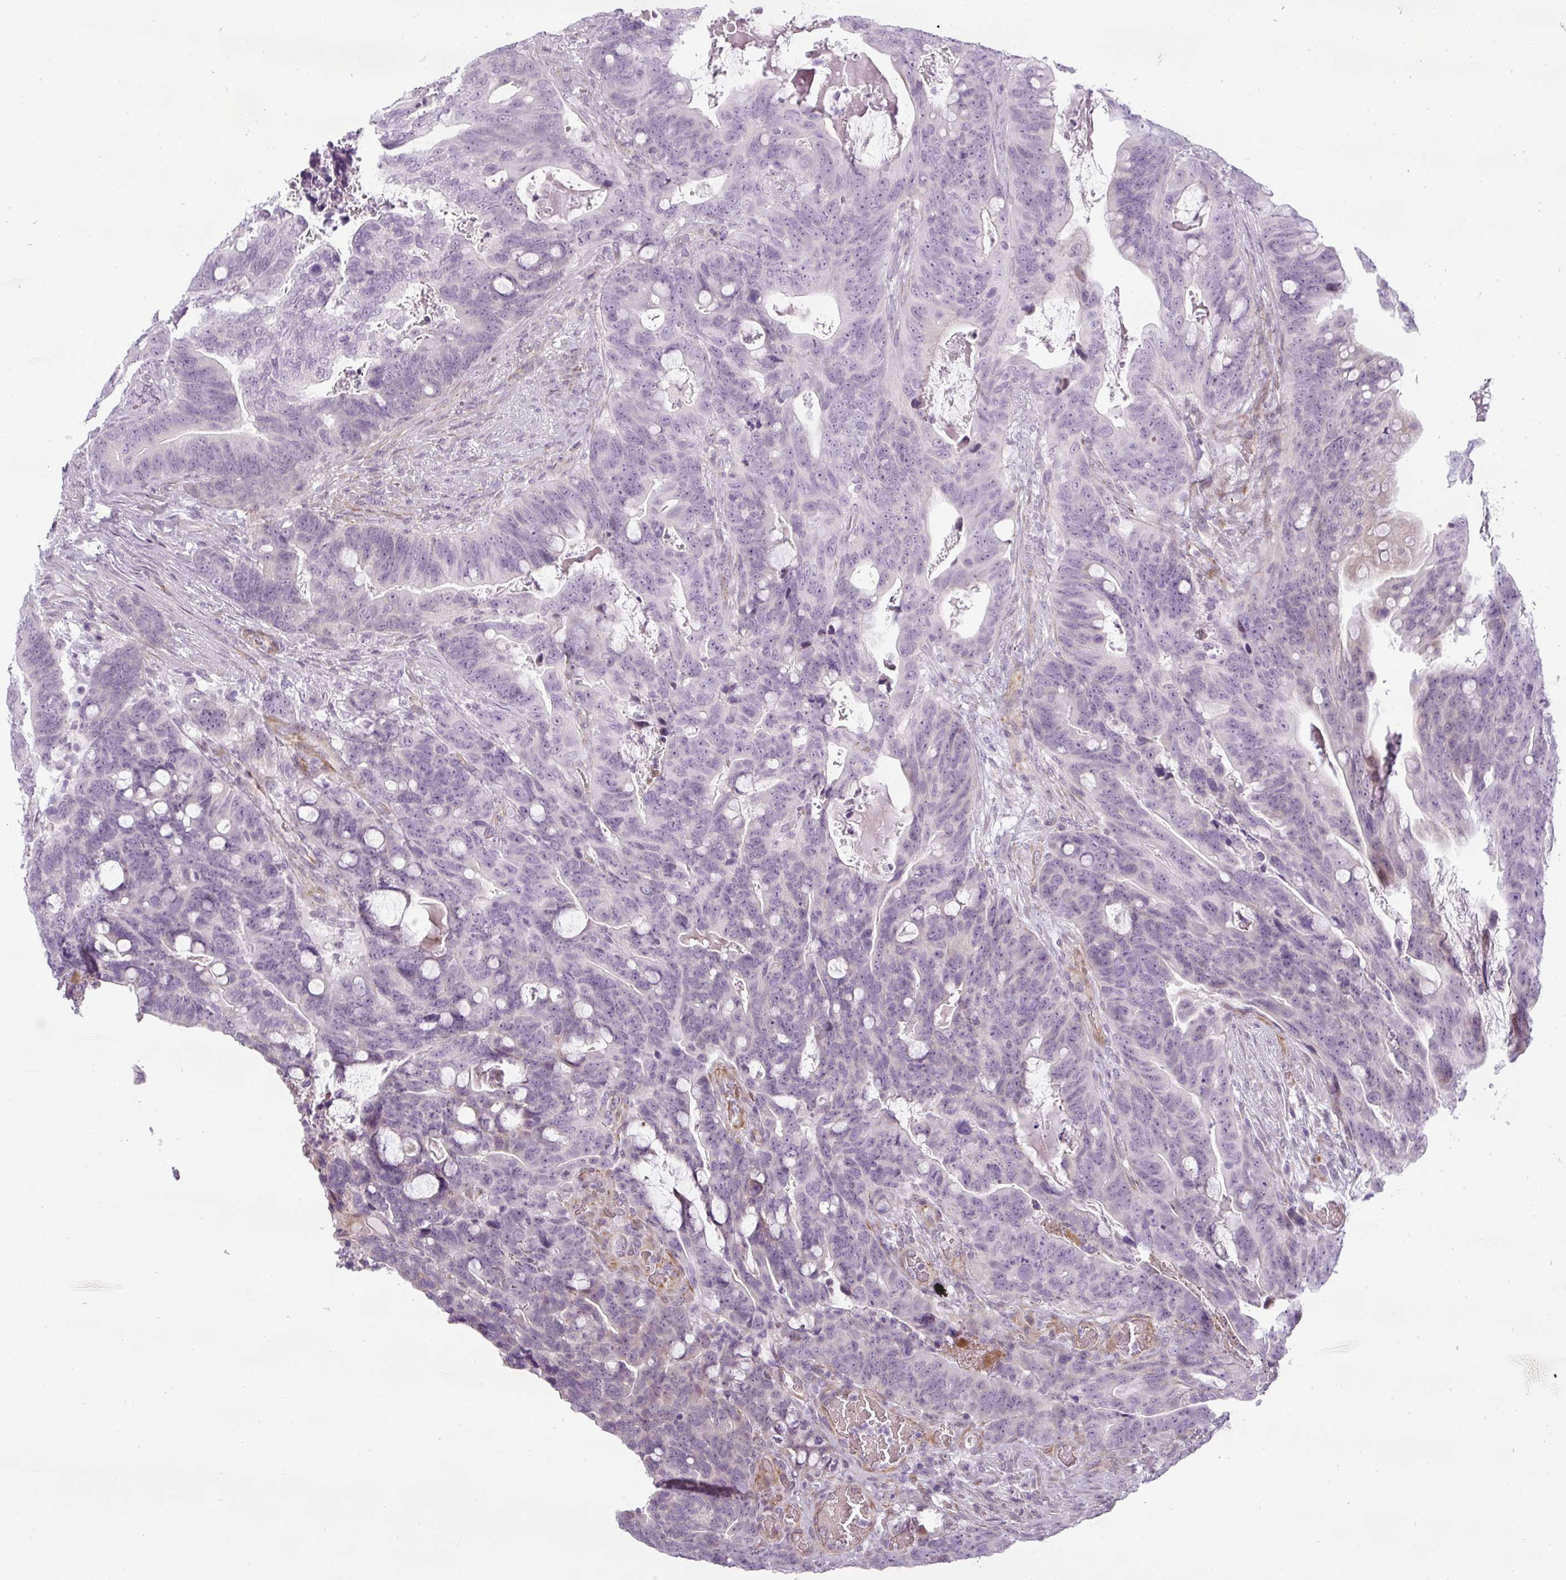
{"staining": {"intensity": "negative", "quantity": "none", "location": "none"}, "tissue": "colorectal cancer", "cell_type": "Tumor cells", "image_type": "cancer", "snomed": [{"axis": "morphology", "description": "Adenocarcinoma, NOS"}, {"axis": "topography", "description": "Colon"}], "caption": "A high-resolution image shows immunohistochemistry staining of adenocarcinoma (colorectal), which demonstrates no significant expression in tumor cells.", "gene": "CHRDL1", "patient": {"sex": "female", "age": 82}}